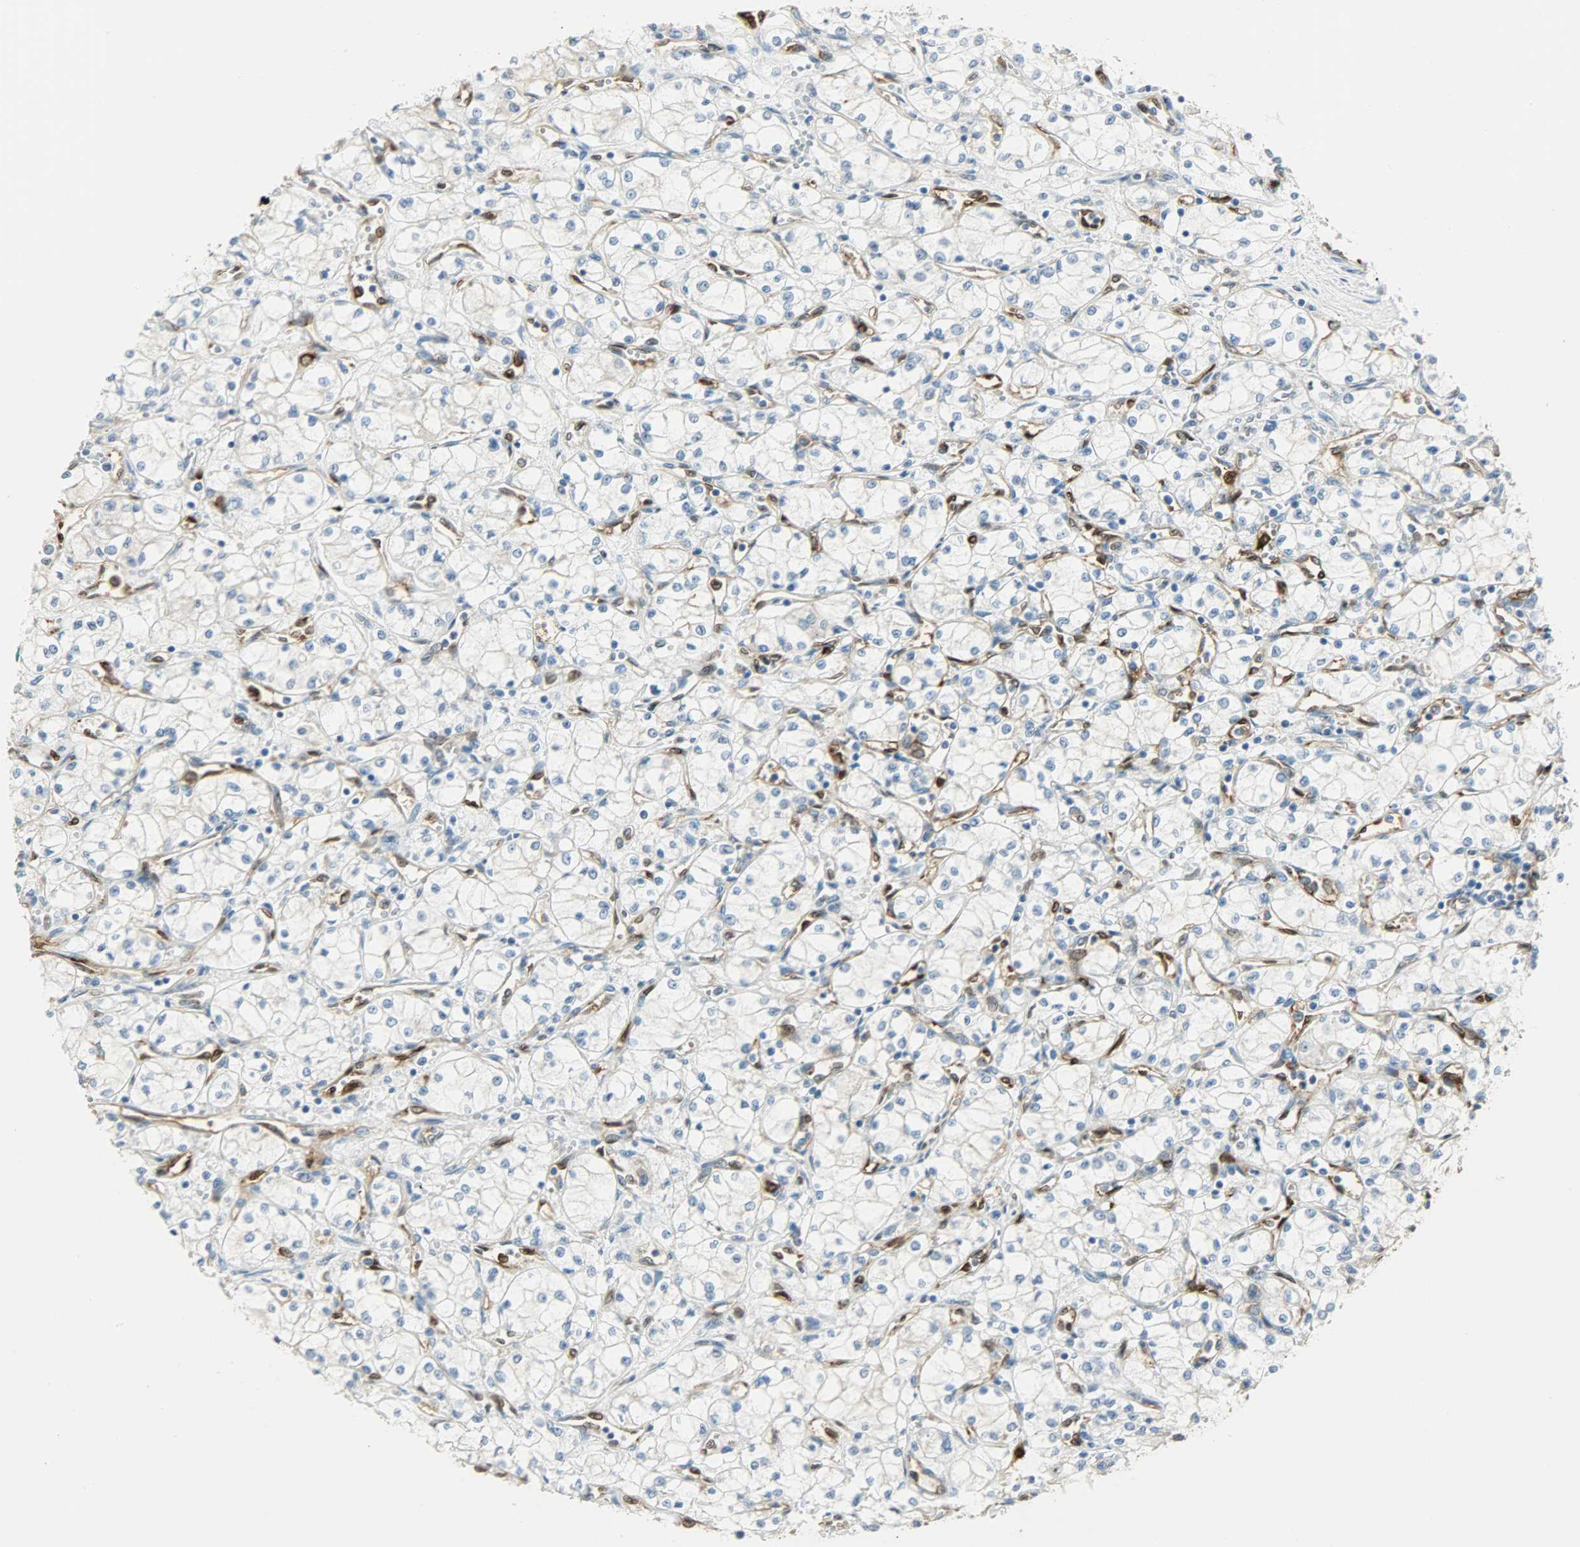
{"staining": {"intensity": "negative", "quantity": "none", "location": "none"}, "tissue": "renal cancer", "cell_type": "Tumor cells", "image_type": "cancer", "snomed": [{"axis": "morphology", "description": "Normal tissue, NOS"}, {"axis": "morphology", "description": "Adenocarcinoma, NOS"}, {"axis": "topography", "description": "Kidney"}], "caption": "This micrograph is of adenocarcinoma (renal) stained with IHC to label a protein in brown with the nuclei are counter-stained blue. There is no staining in tumor cells.", "gene": "WARS1", "patient": {"sex": "male", "age": 59}}